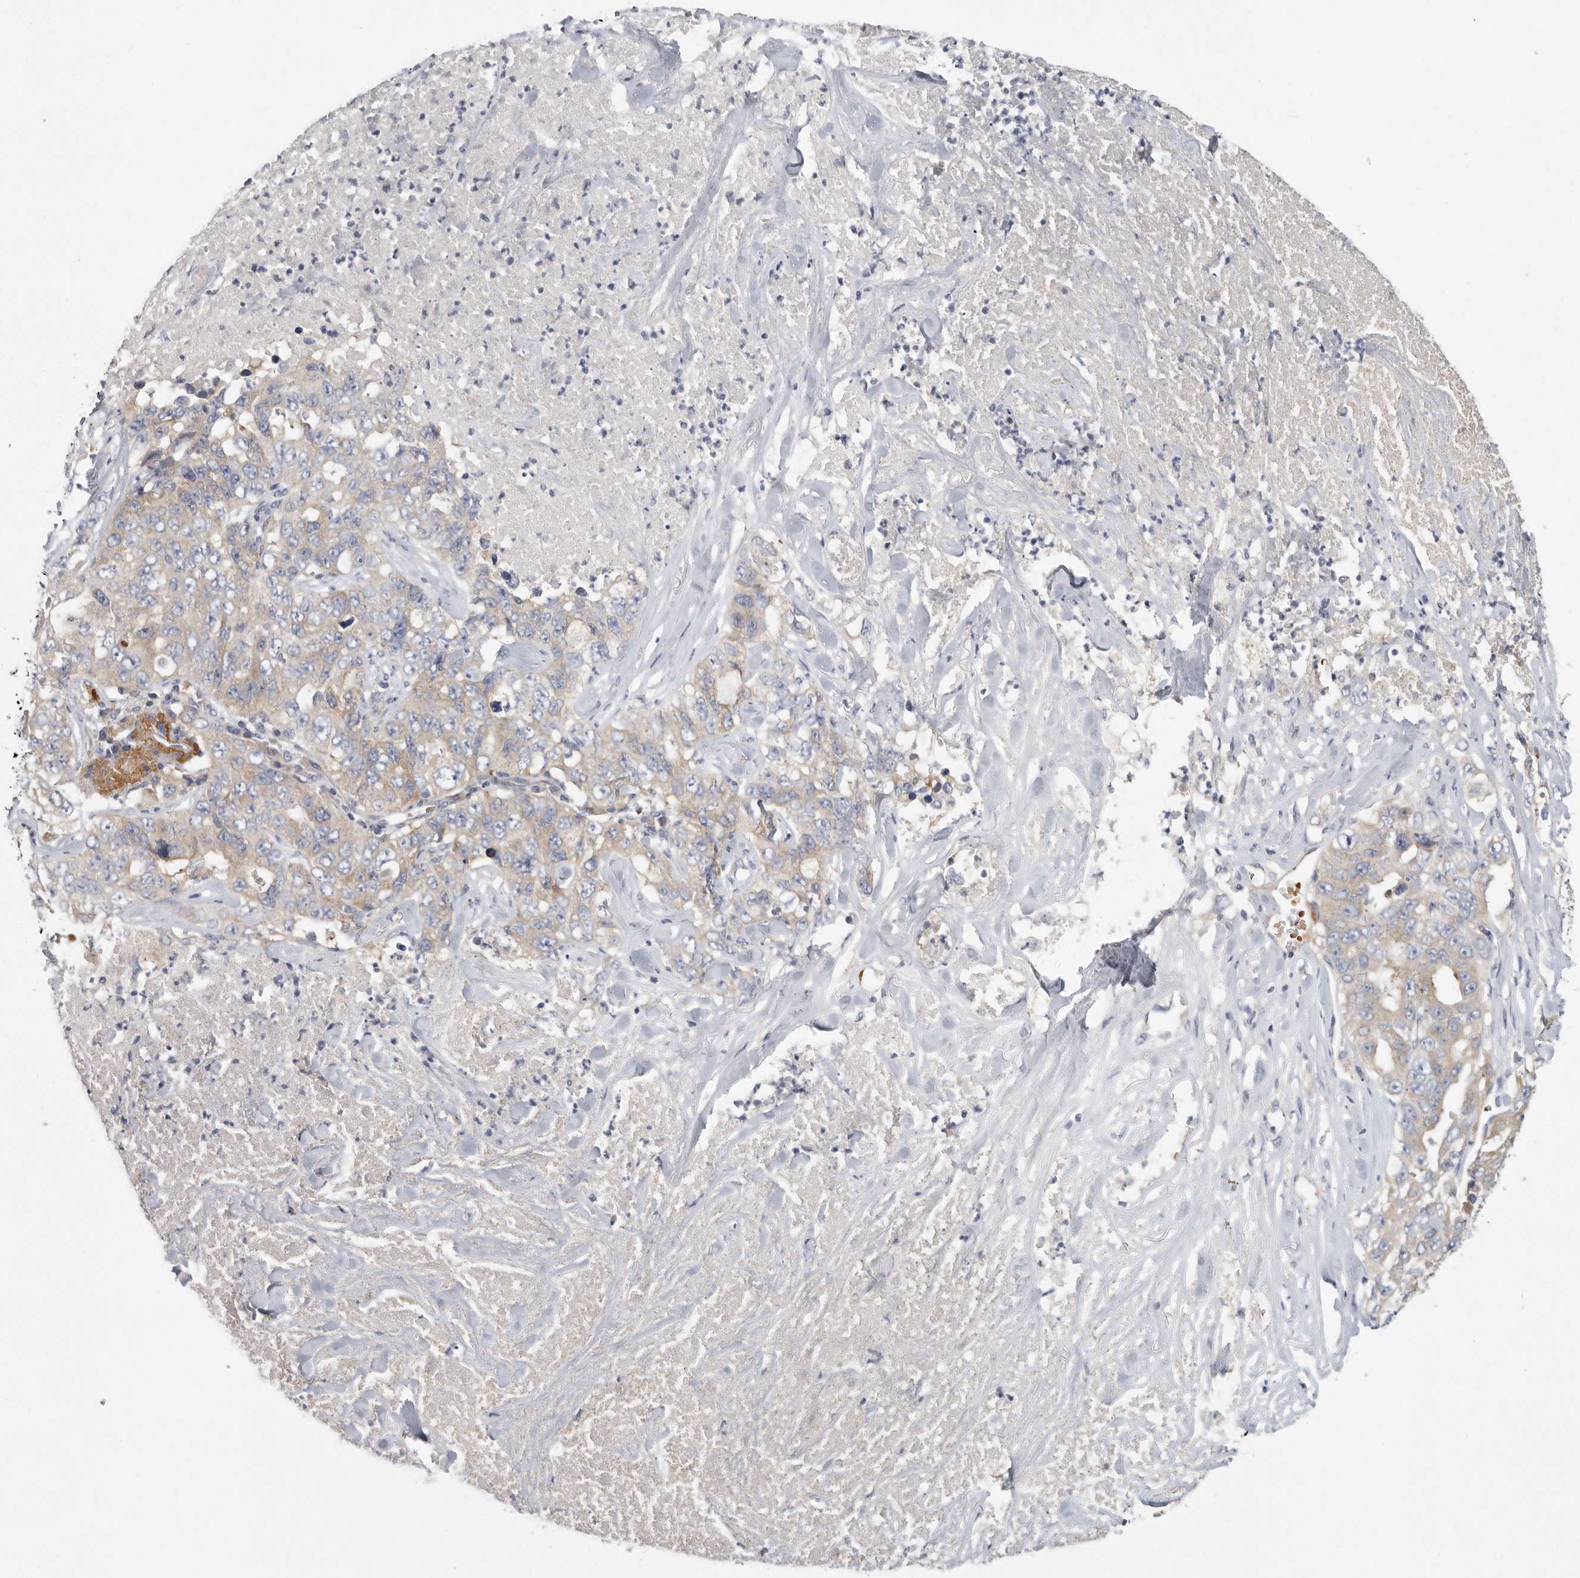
{"staining": {"intensity": "negative", "quantity": "none", "location": "none"}, "tissue": "lung cancer", "cell_type": "Tumor cells", "image_type": "cancer", "snomed": [{"axis": "morphology", "description": "Adenocarcinoma, NOS"}, {"axis": "topography", "description": "Lung"}], "caption": "This photomicrograph is of lung cancer (adenocarcinoma) stained with IHC to label a protein in brown with the nuclei are counter-stained blue. There is no expression in tumor cells. (DAB IHC visualized using brightfield microscopy, high magnification).", "gene": "CFAP298", "patient": {"sex": "female", "age": 51}}